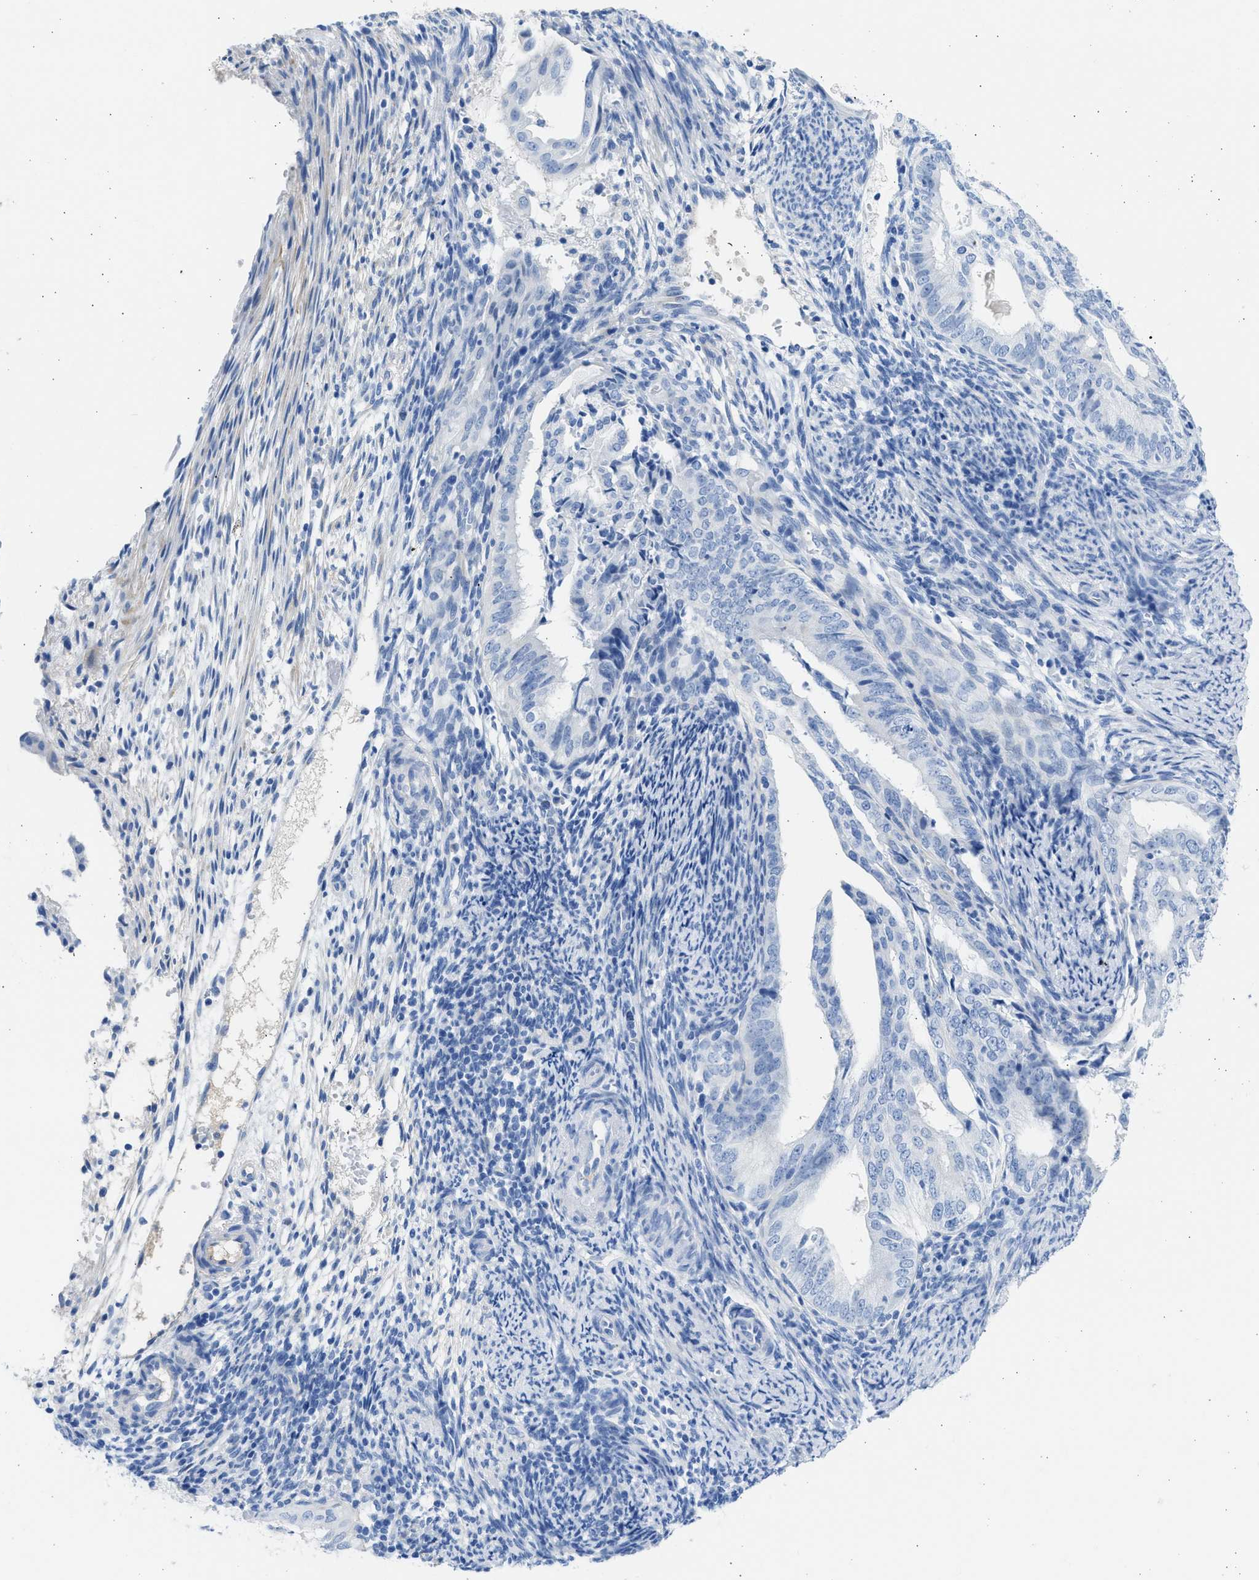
{"staining": {"intensity": "negative", "quantity": "none", "location": "none"}, "tissue": "endometrial cancer", "cell_type": "Tumor cells", "image_type": "cancer", "snomed": [{"axis": "morphology", "description": "Adenocarcinoma, NOS"}, {"axis": "topography", "description": "Endometrium"}], "caption": "Immunohistochemical staining of human adenocarcinoma (endometrial) displays no significant staining in tumor cells.", "gene": "SPATA3", "patient": {"sex": "female", "age": 58}}